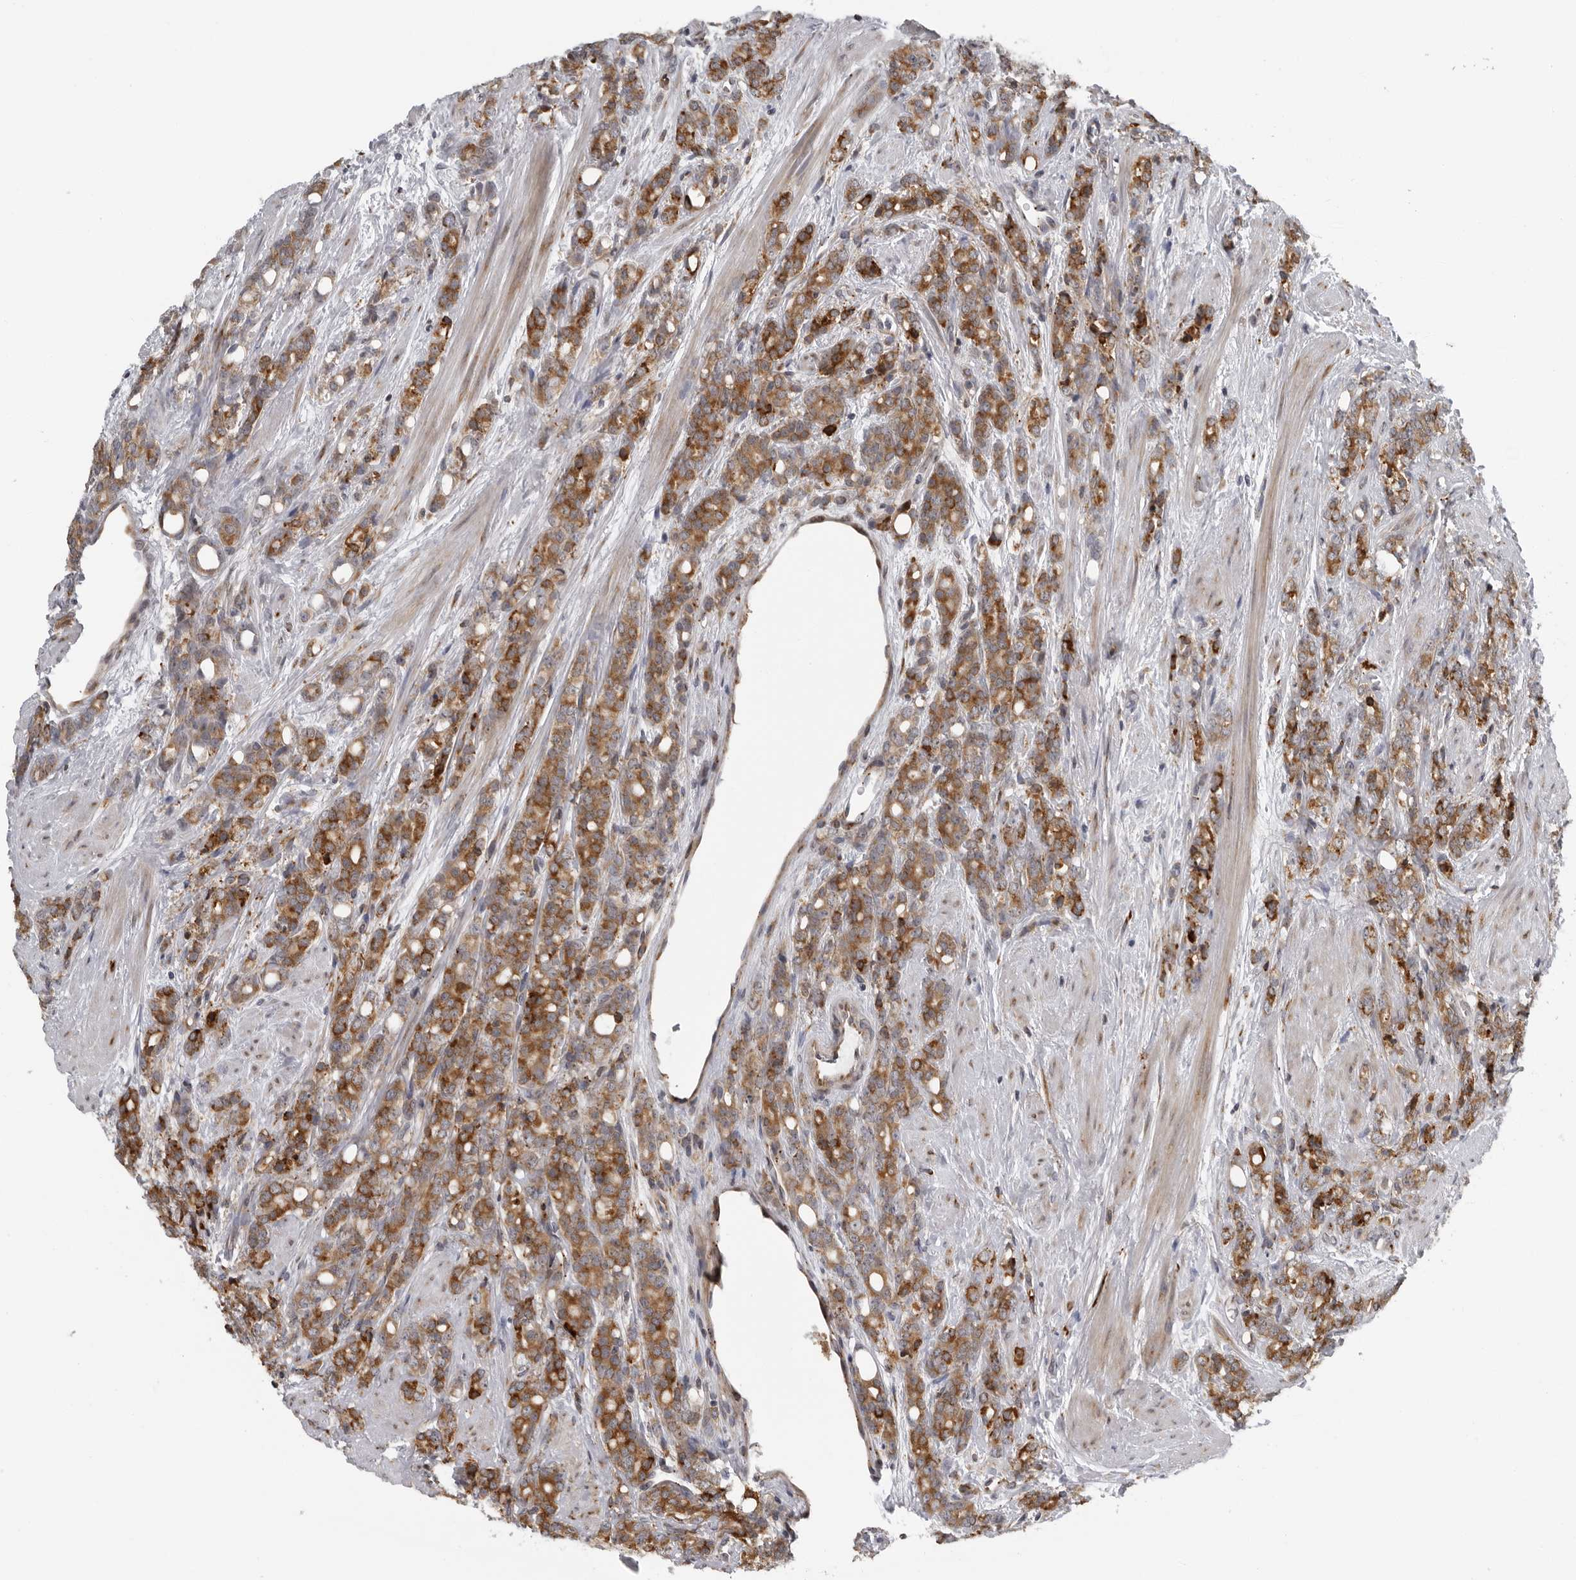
{"staining": {"intensity": "moderate", "quantity": ">75%", "location": "cytoplasmic/membranous"}, "tissue": "prostate cancer", "cell_type": "Tumor cells", "image_type": "cancer", "snomed": [{"axis": "morphology", "description": "Adenocarcinoma, High grade"}, {"axis": "topography", "description": "Prostate"}], "caption": "Adenocarcinoma (high-grade) (prostate) stained with immunohistochemistry demonstrates moderate cytoplasmic/membranous expression in approximately >75% of tumor cells. (DAB (3,3'-diaminobenzidine) IHC, brown staining for protein, blue staining for nuclei).", "gene": "ALPK2", "patient": {"sex": "male", "age": 62}}